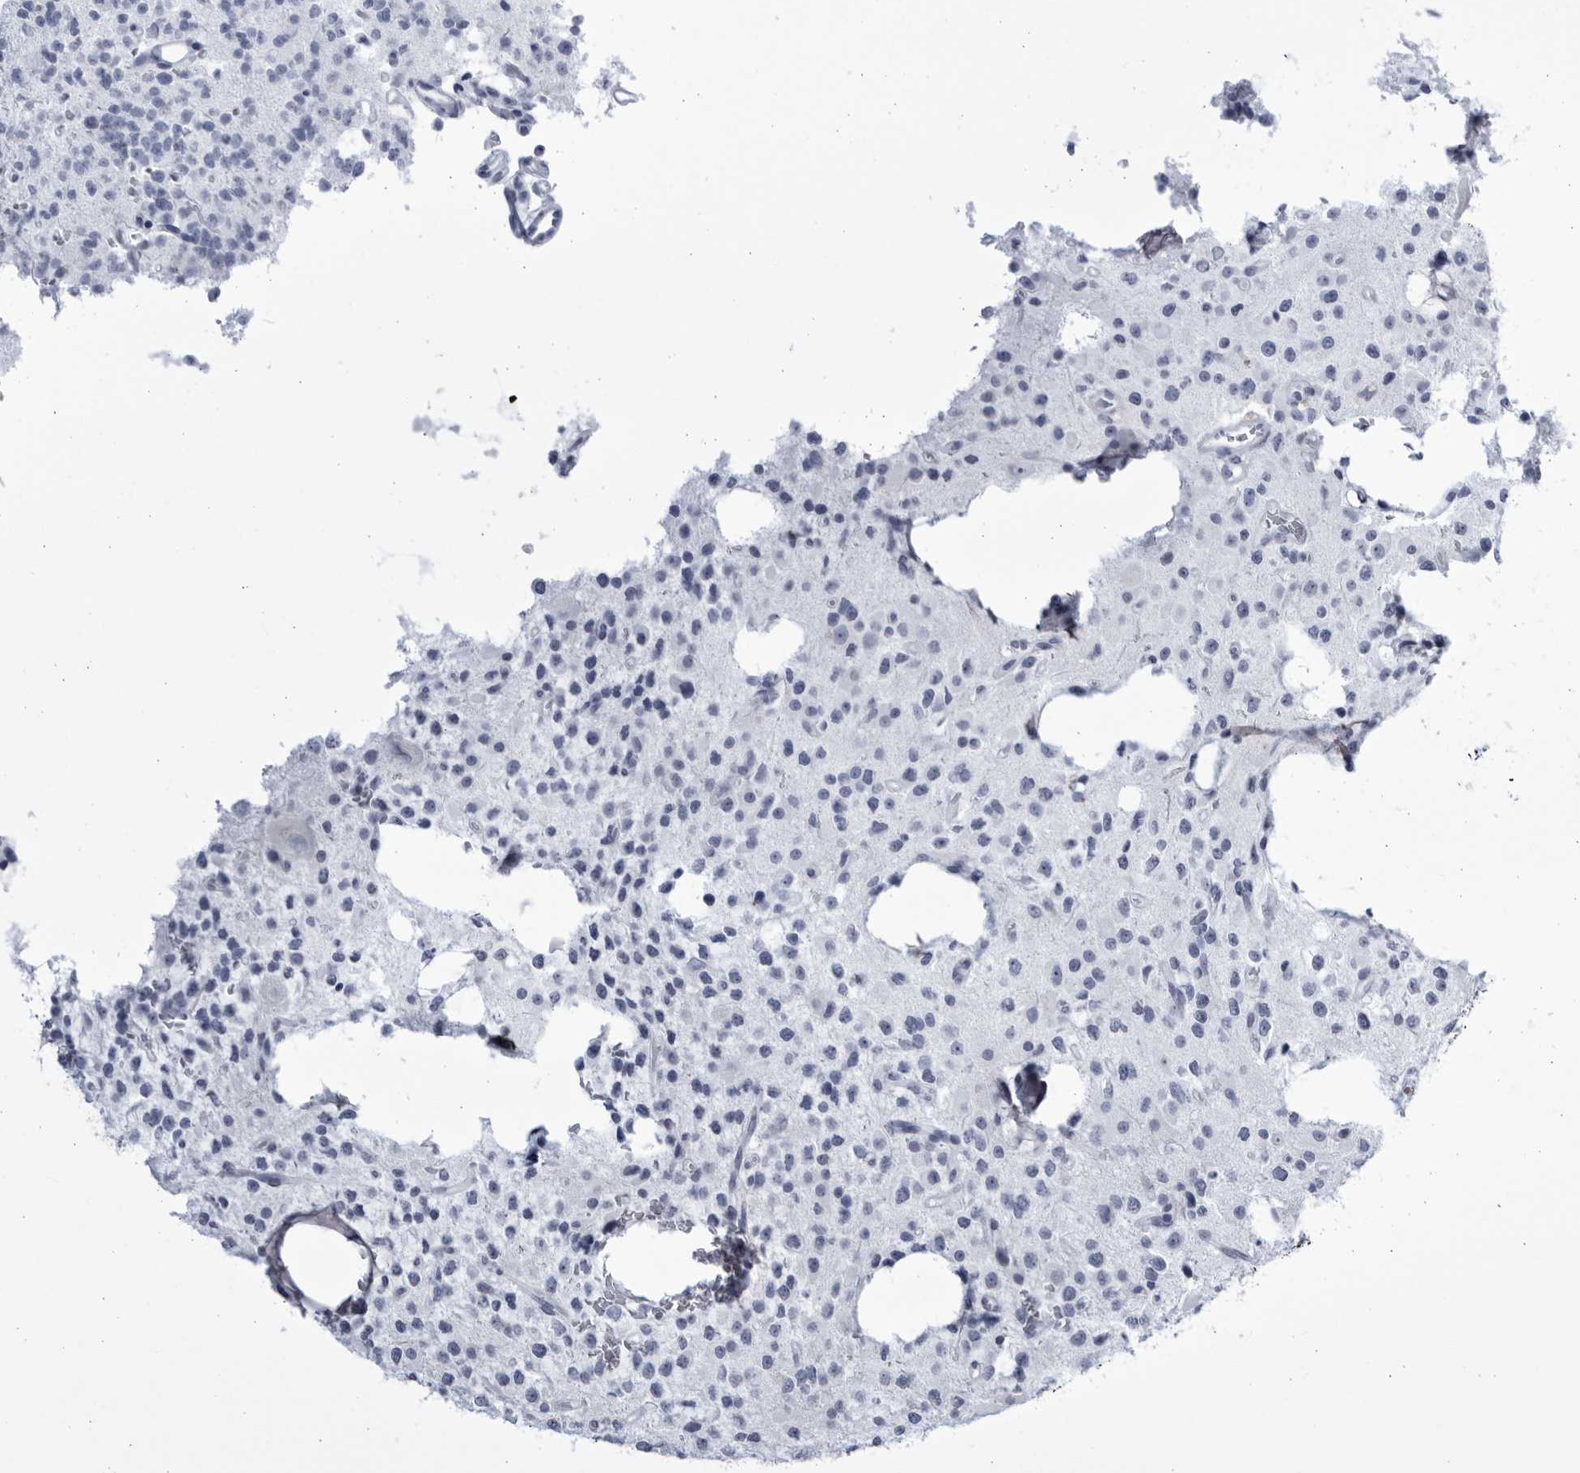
{"staining": {"intensity": "negative", "quantity": "none", "location": "none"}, "tissue": "glioma", "cell_type": "Tumor cells", "image_type": "cancer", "snomed": [{"axis": "morphology", "description": "Glioma, malignant, High grade"}, {"axis": "topography", "description": "Brain"}], "caption": "Immunohistochemistry (IHC) histopathology image of neoplastic tissue: human glioma stained with DAB displays no significant protein expression in tumor cells.", "gene": "CCDC181", "patient": {"sex": "female", "age": 62}}